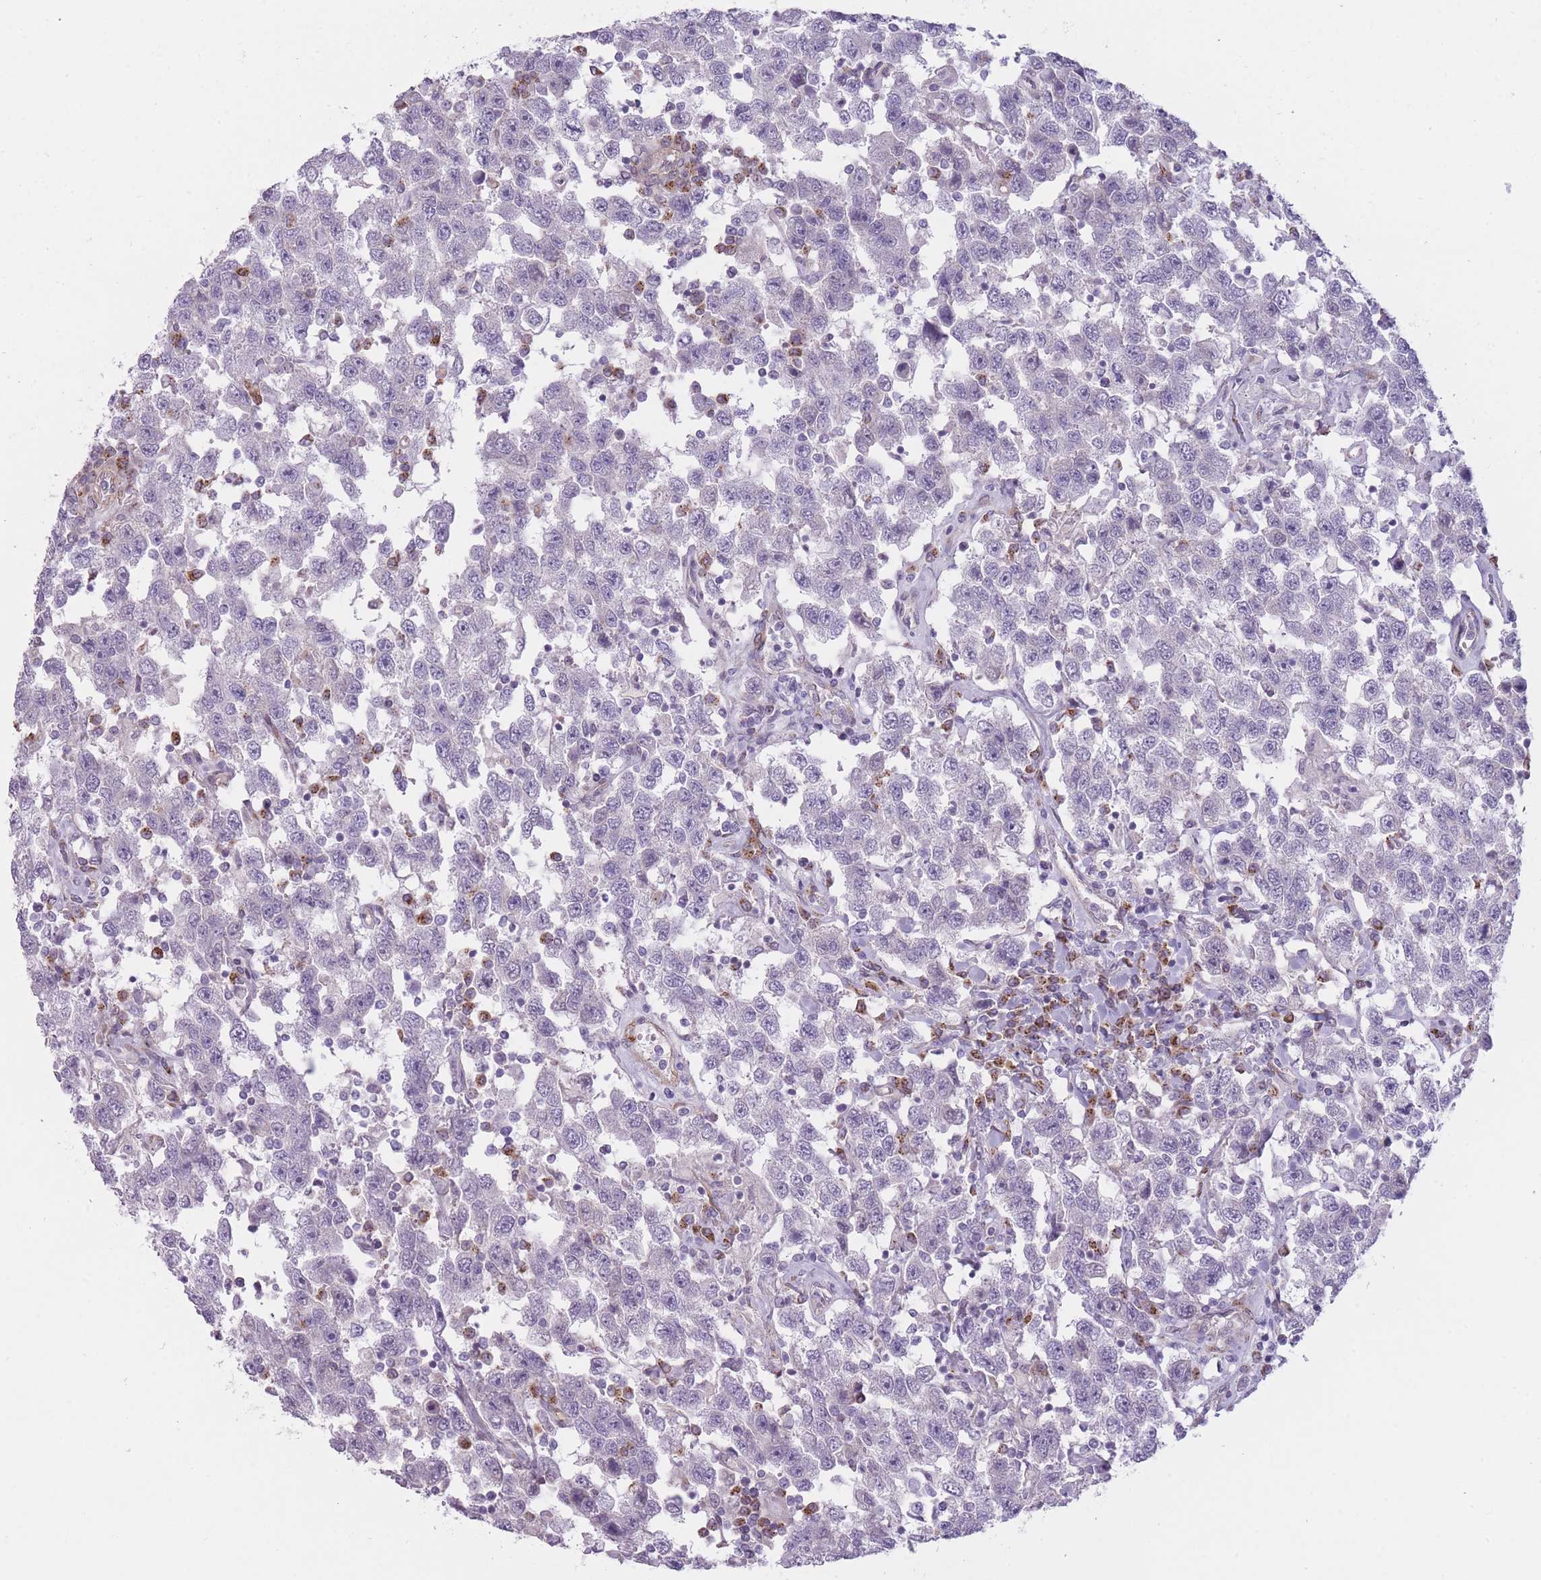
{"staining": {"intensity": "negative", "quantity": "none", "location": "none"}, "tissue": "testis cancer", "cell_type": "Tumor cells", "image_type": "cancer", "snomed": [{"axis": "morphology", "description": "Seminoma, NOS"}, {"axis": "topography", "description": "Testis"}], "caption": "IHC micrograph of neoplastic tissue: human testis cancer stained with DAB (3,3'-diaminobenzidine) reveals no significant protein positivity in tumor cells.", "gene": "PGRMC2", "patient": {"sex": "male", "age": 41}}